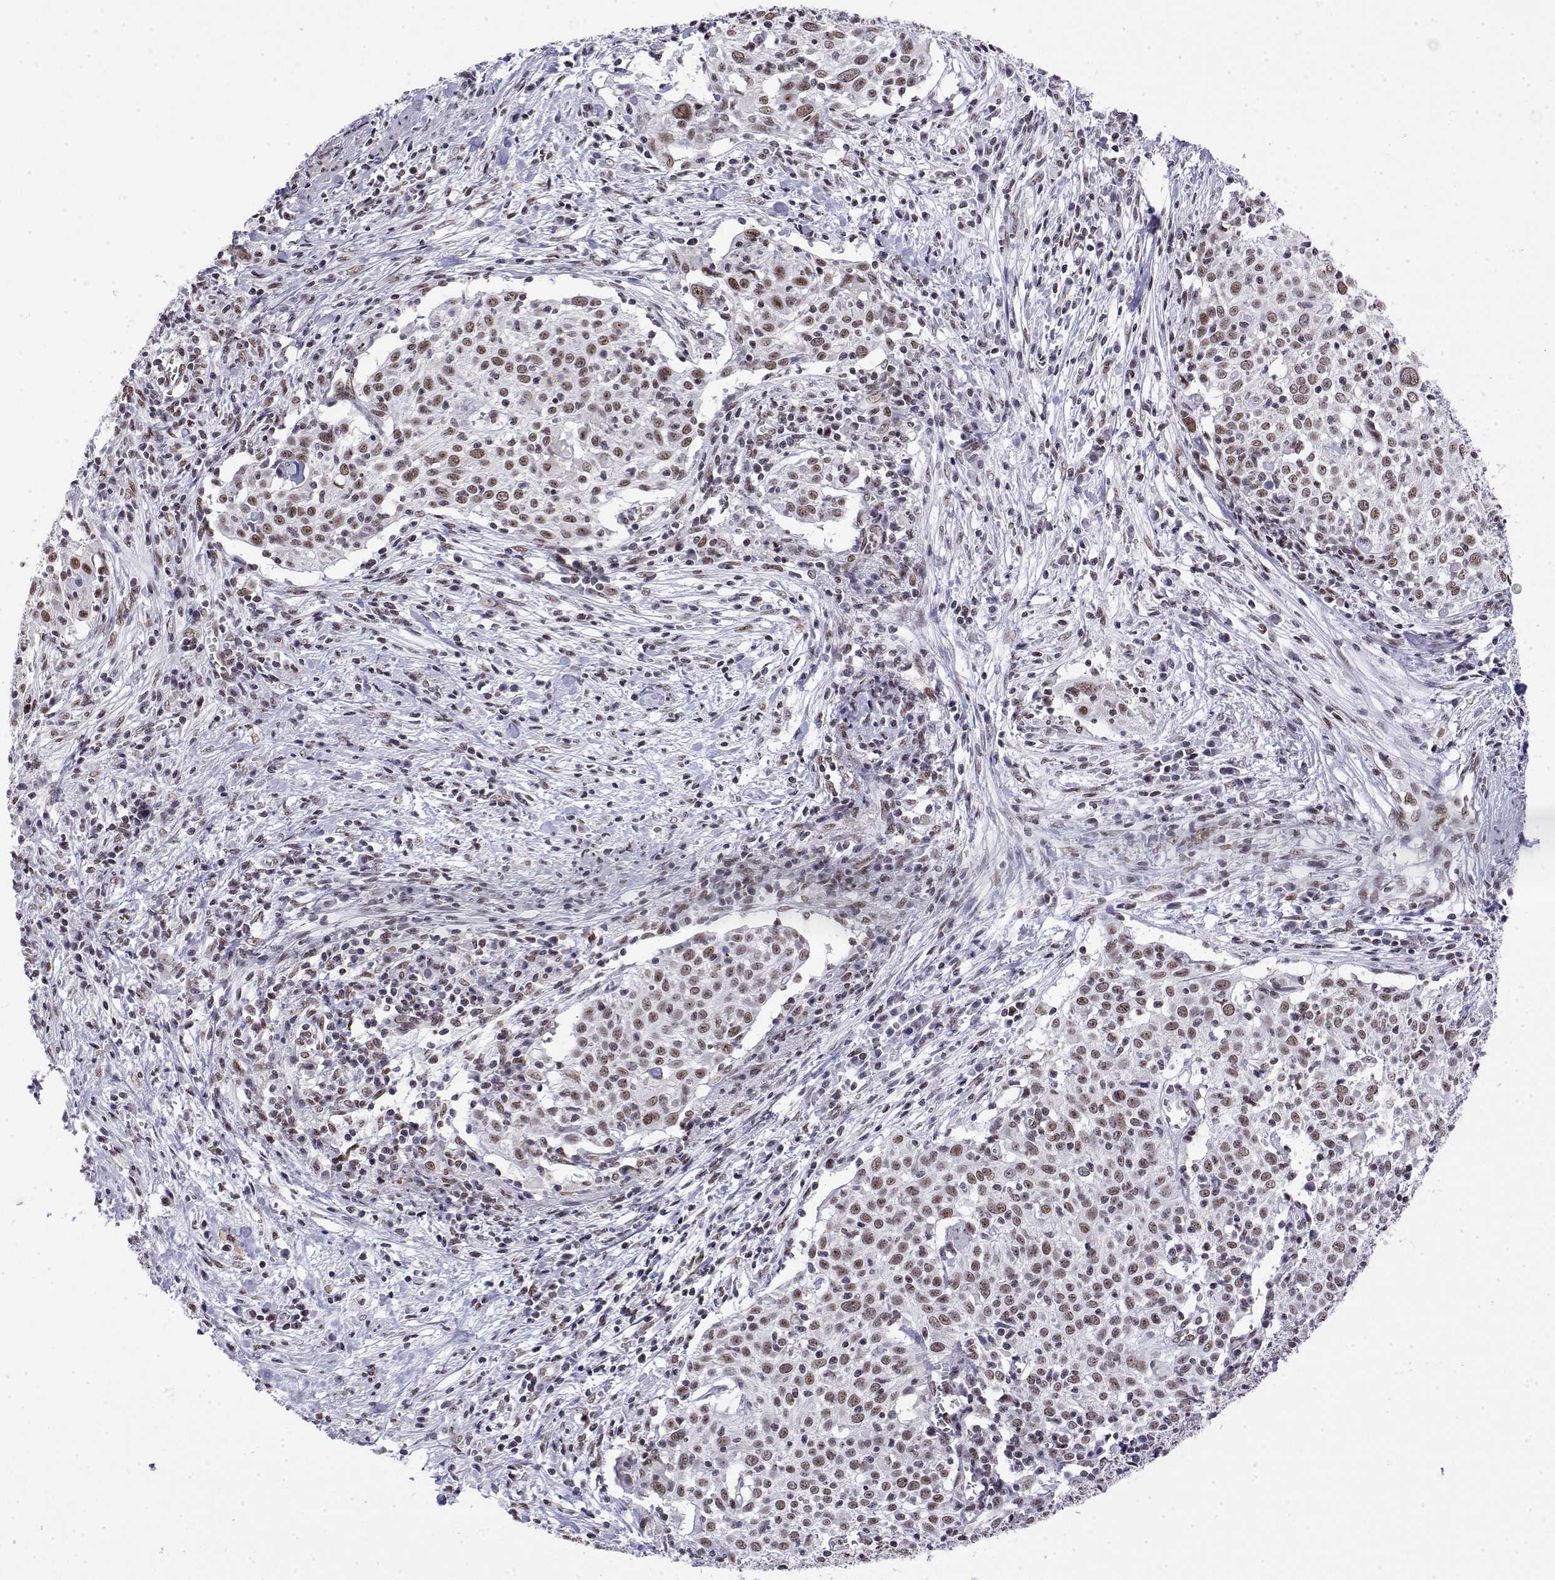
{"staining": {"intensity": "moderate", "quantity": ">75%", "location": "nuclear"}, "tissue": "cervical cancer", "cell_type": "Tumor cells", "image_type": "cancer", "snomed": [{"axis": "morphology", "description": "Squamous cell carcinoma, NOS"}, {"axis": "topography", "description": "Cervix"}], "caption": "A brown stain shows moderate nuclear positivity of a protein in human cervical cancer (squamous cell carcinoma) tumor cells.", "gene": "POLDIP3", "patient": {"sex": "female", "age": 39}}